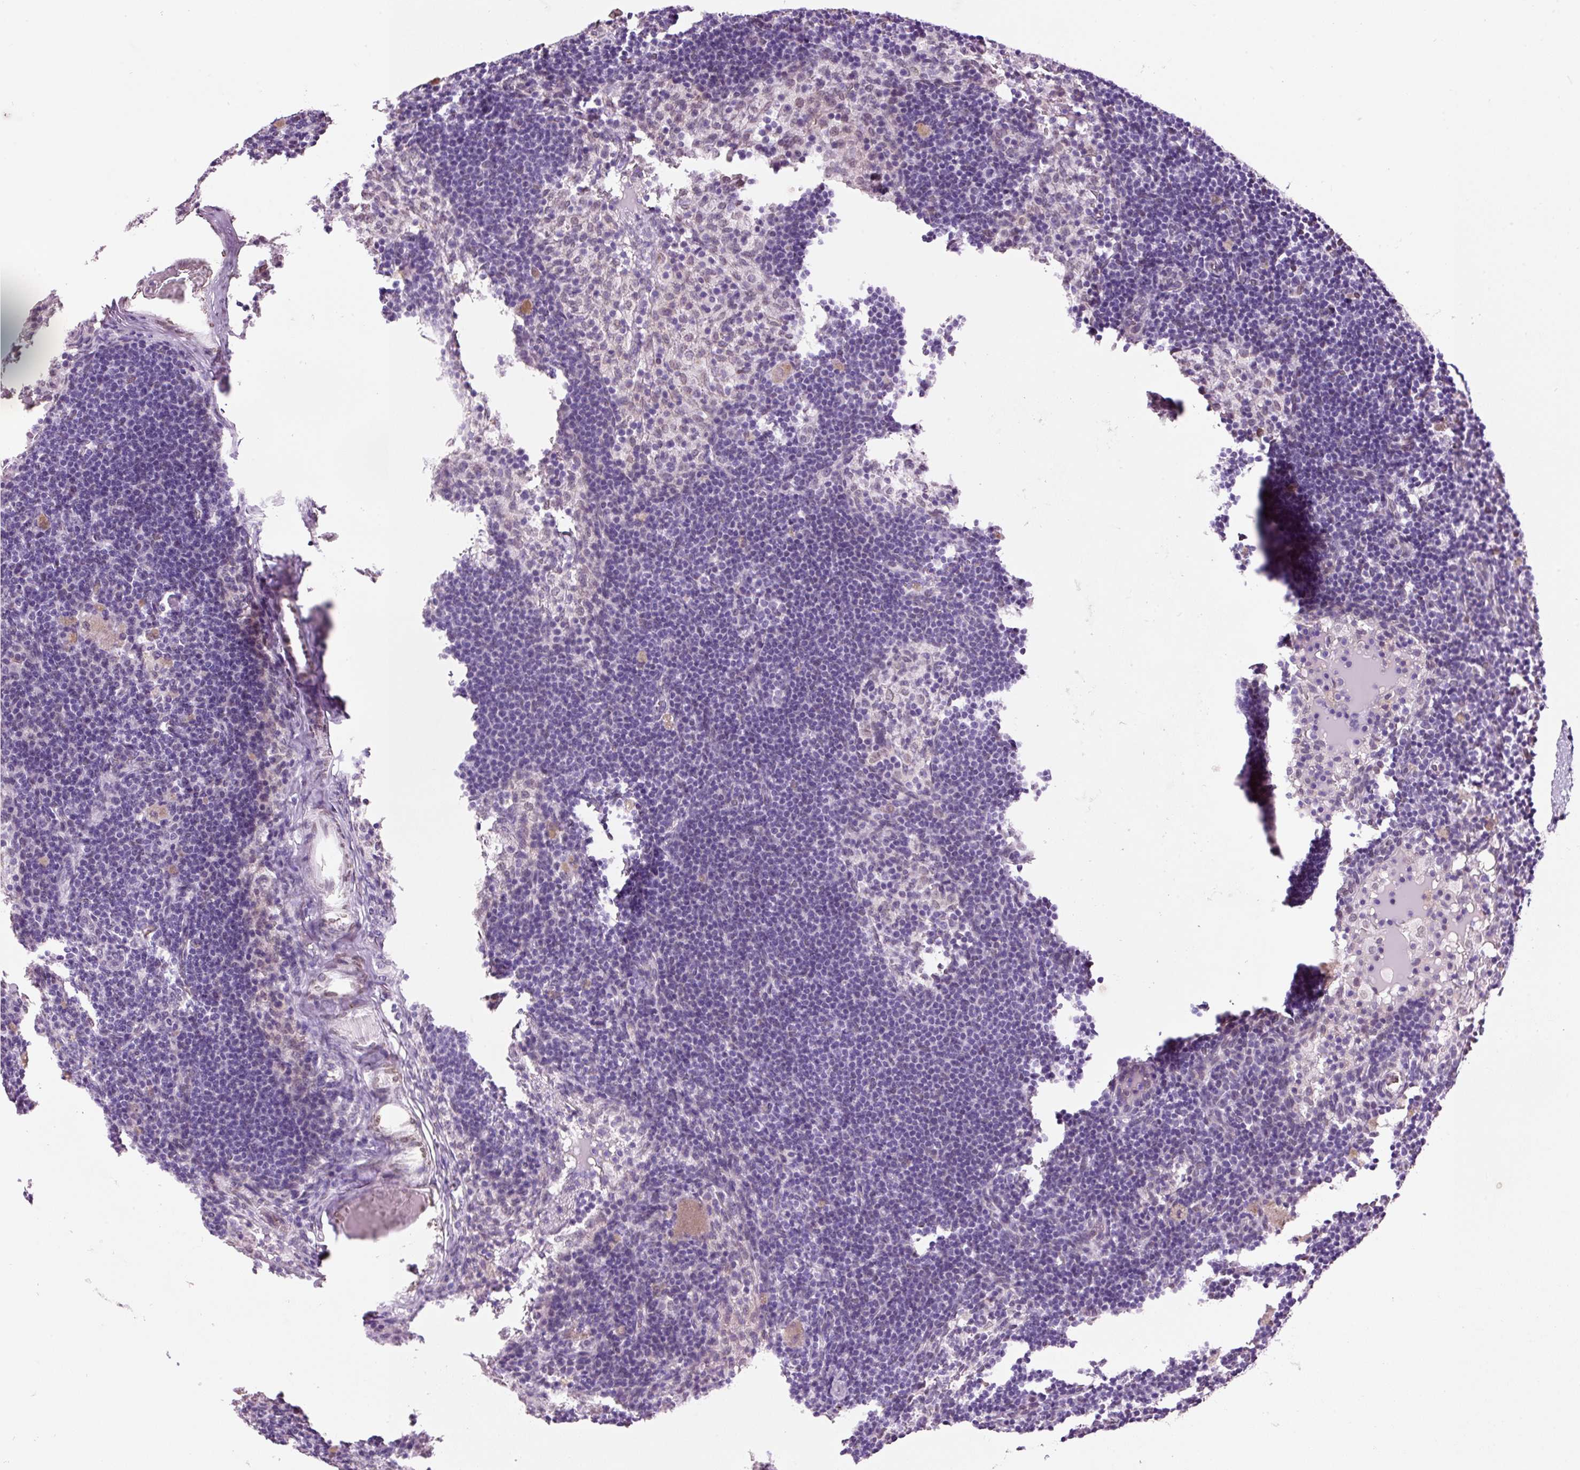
{"staining": {"intensity": "moderate", "quantity": "<25%", "location": "cytoplasmic/membranous,nuclear"}, "tissue": "lymph node", "cell_type": "Germinal center cells", "image_type": "normal", "snomed": [{"axis": "morphology", "description": "Normal tissue, NOS"}, {"axis": "topography", "description": "Lymph node"}], "caption": "Protein analysis of unremarkable lymph node reveals moderate cytoplasmic/membranous,nuclear expression in about <25% of germinal center cells.", "gene": "ZNF224", "patient": {"sex": "male", "age": 49}}